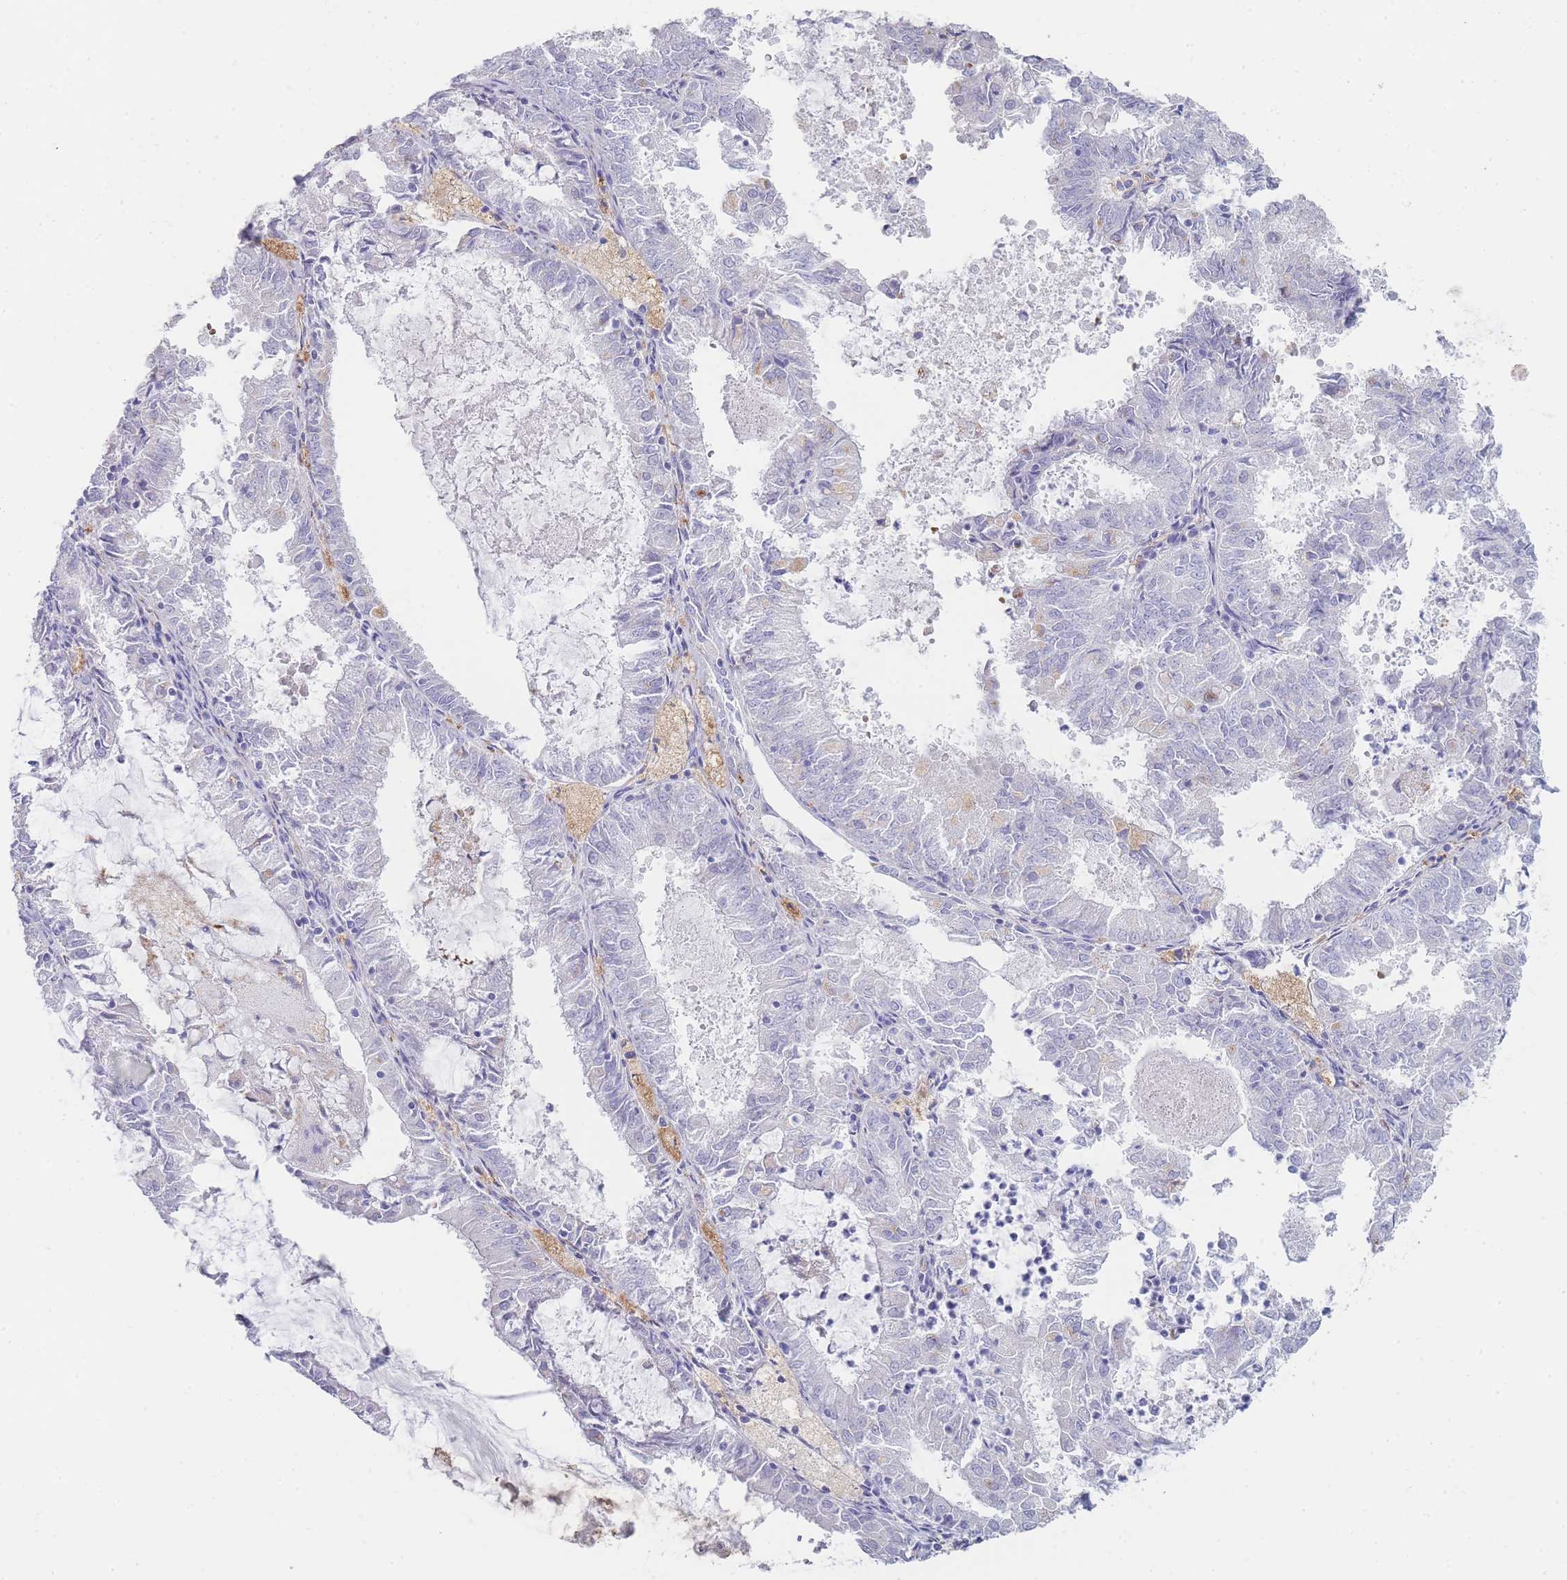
{"staining": {"intensity": "negative", "quantity": "none", "location": "none"}, "tissue": "endometrial cancer", "cell_type": "Tumor cells", "image_type": "cancer", "snomed": [{"axis": "morphology", "description": "Adenocarcinoma, NOS"}, {"axis": "topography", "description": "Endometrium"}], "caption": "Image shows no protein positivity in tumor cells of endometrial cancer (adenocarcinoma) tissue.", "gene": "HBG2", "patient": {"sex": "female", "age": 57}}